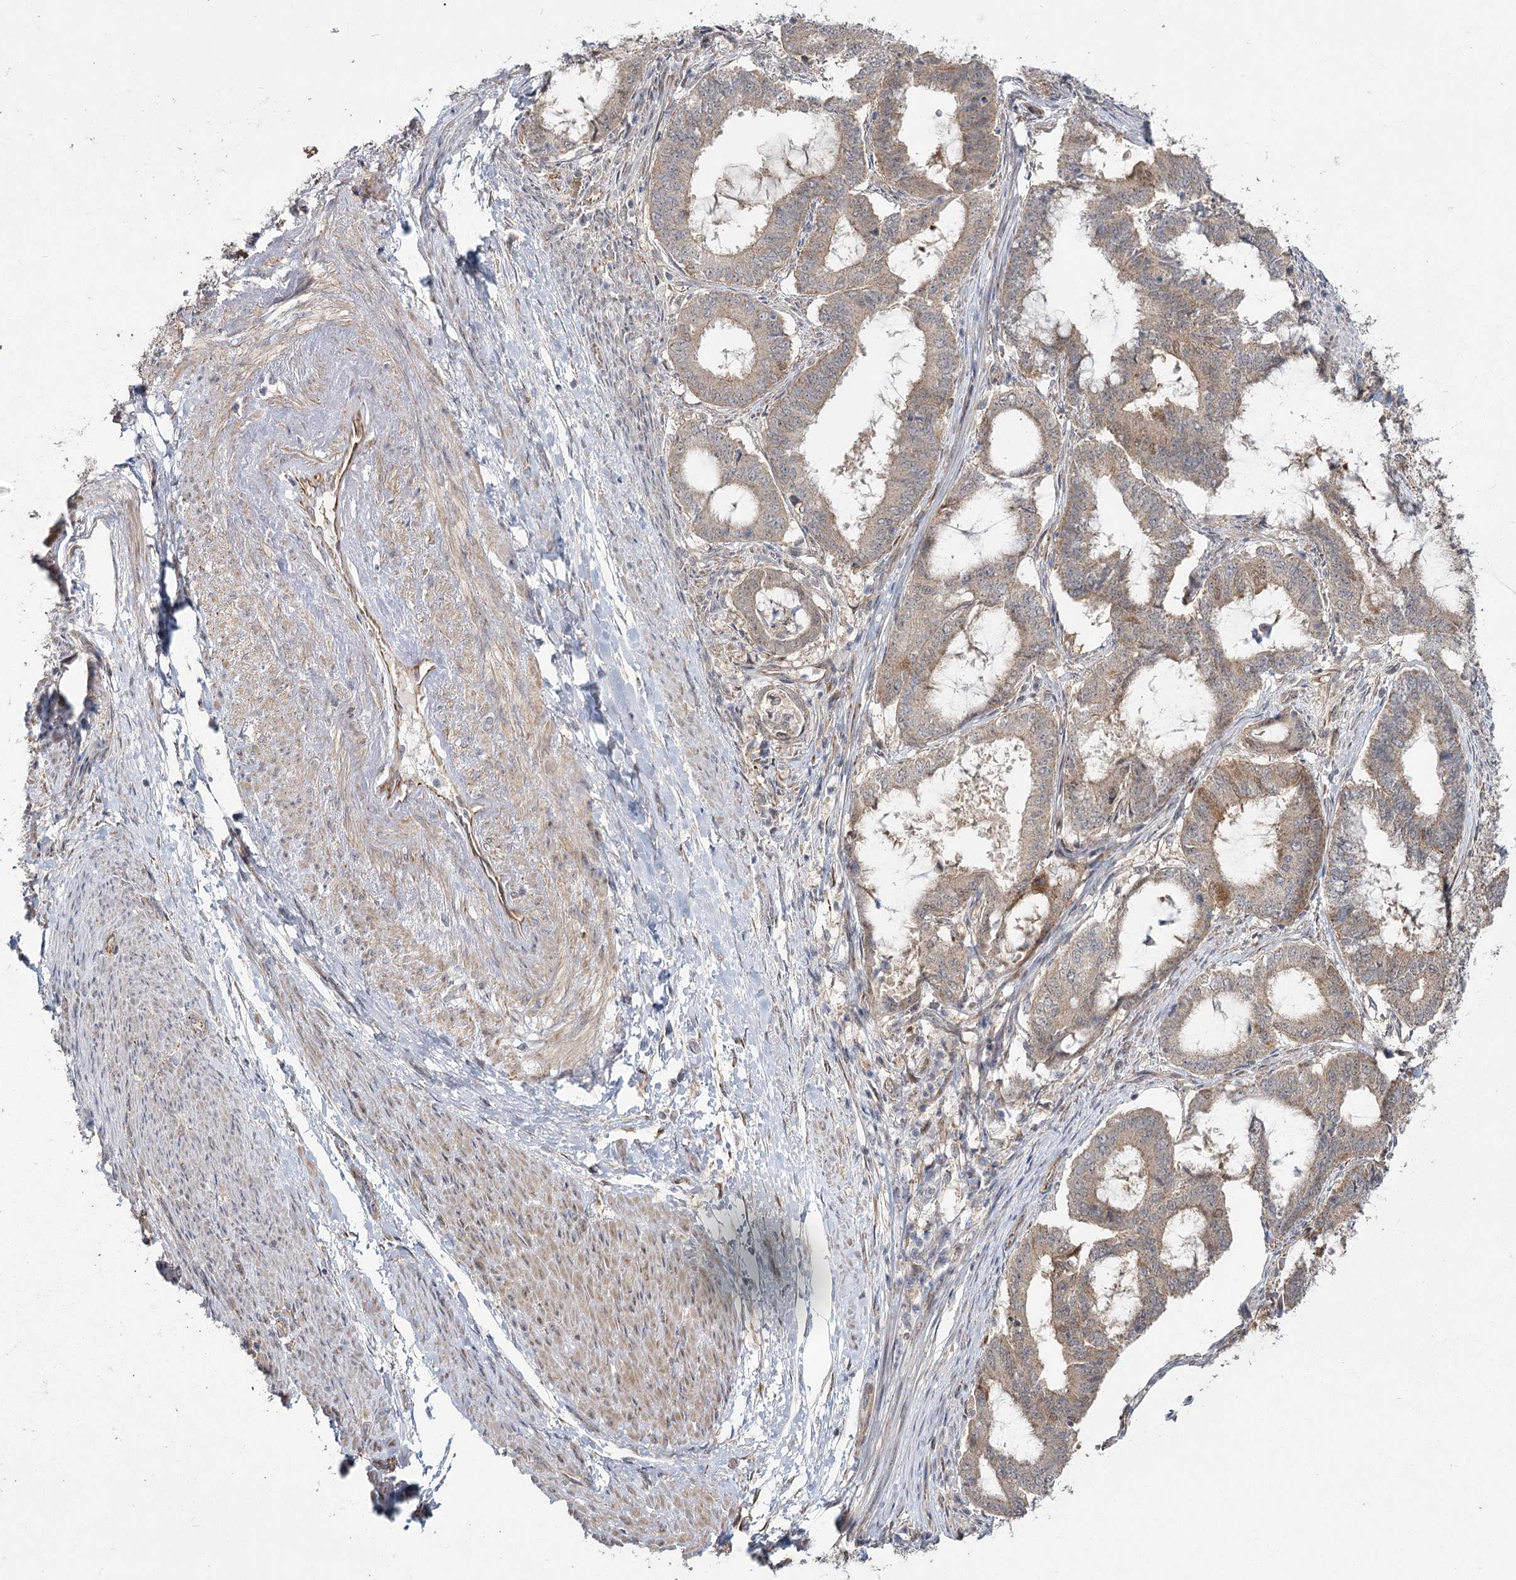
{"staining": {"intensity": "moderate", "quantity": "25%-75%", "location": "cytoplasmic/membranous"}, "tissue": "endometrial cancer", "cell_type": "Tumor cells", "image_type": "cancer", "snomed": [{"axis": "morphology", "description": "Adenocarcinoma, NOS"}, {"axis": "topography", "description": "Endometrium"}], "caption": "An image showing moderate cytoplasmic/membranous staining in approximately 25%-75% of tumor cells in endometrial cancer (adenocarcinoma), as visualized by brown immunohistochemical staining.", "gene": "TBC1D9B", "patient": {"sex": "female", "age": 51}}